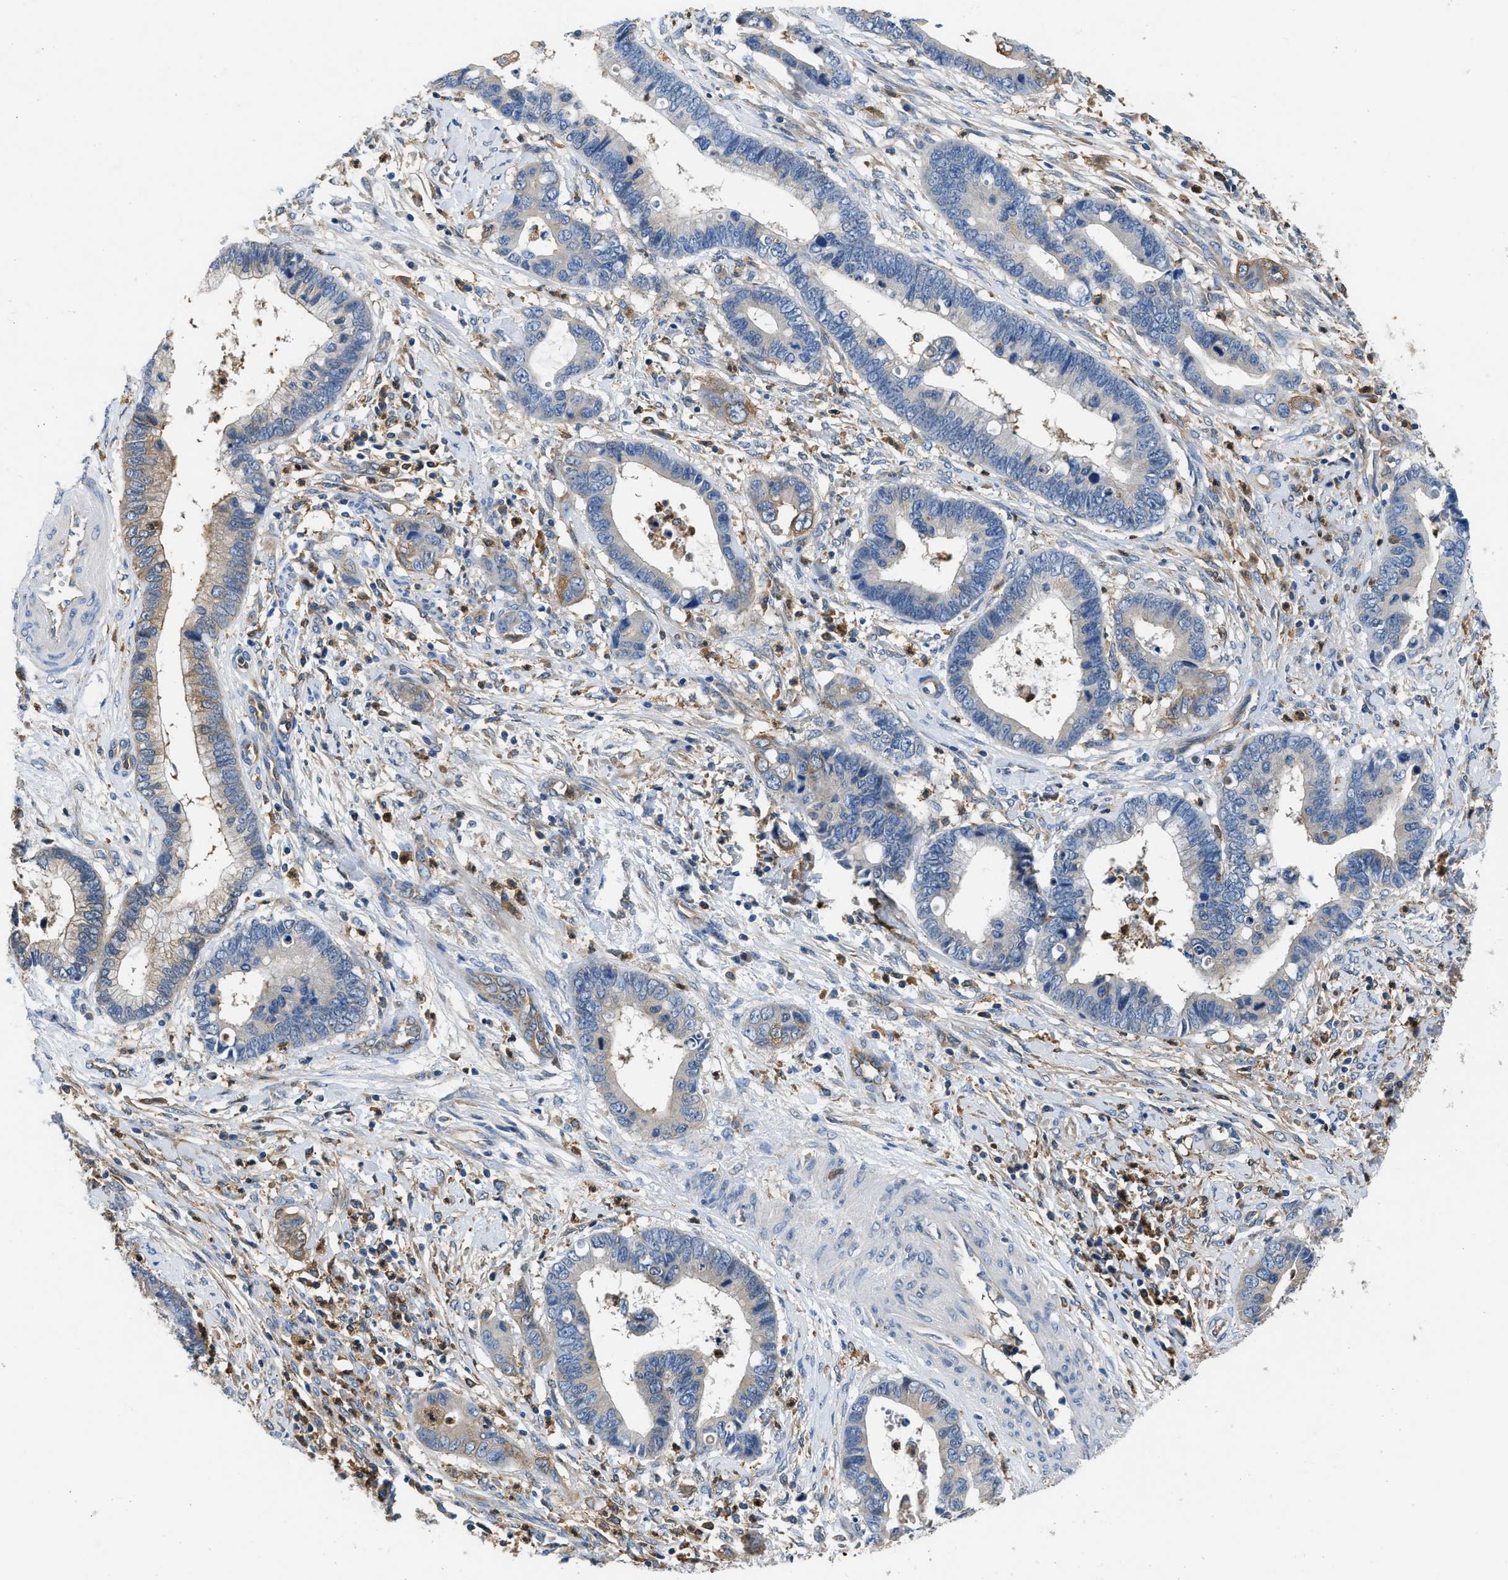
{"staining": {"intensity": "weak", "quantity": "<25%", "location": "cytoplasmic/membranous"}, "tissue": "cervical cancer", "cell_type": "Tumor cells", "image_type": "cancer", "snomed": [{"axis": "morphology", "description": "Adenocarcinoma, NOS"}, {"axis": "topography", "description": "Cervix"}], "caption": "Adenocarcinoma (cervical) was stained to show a protein in brown. There is no significant positivity in tumor cells.", "gene": "PKM", "patient": {"sex": "female", "age": 44}}